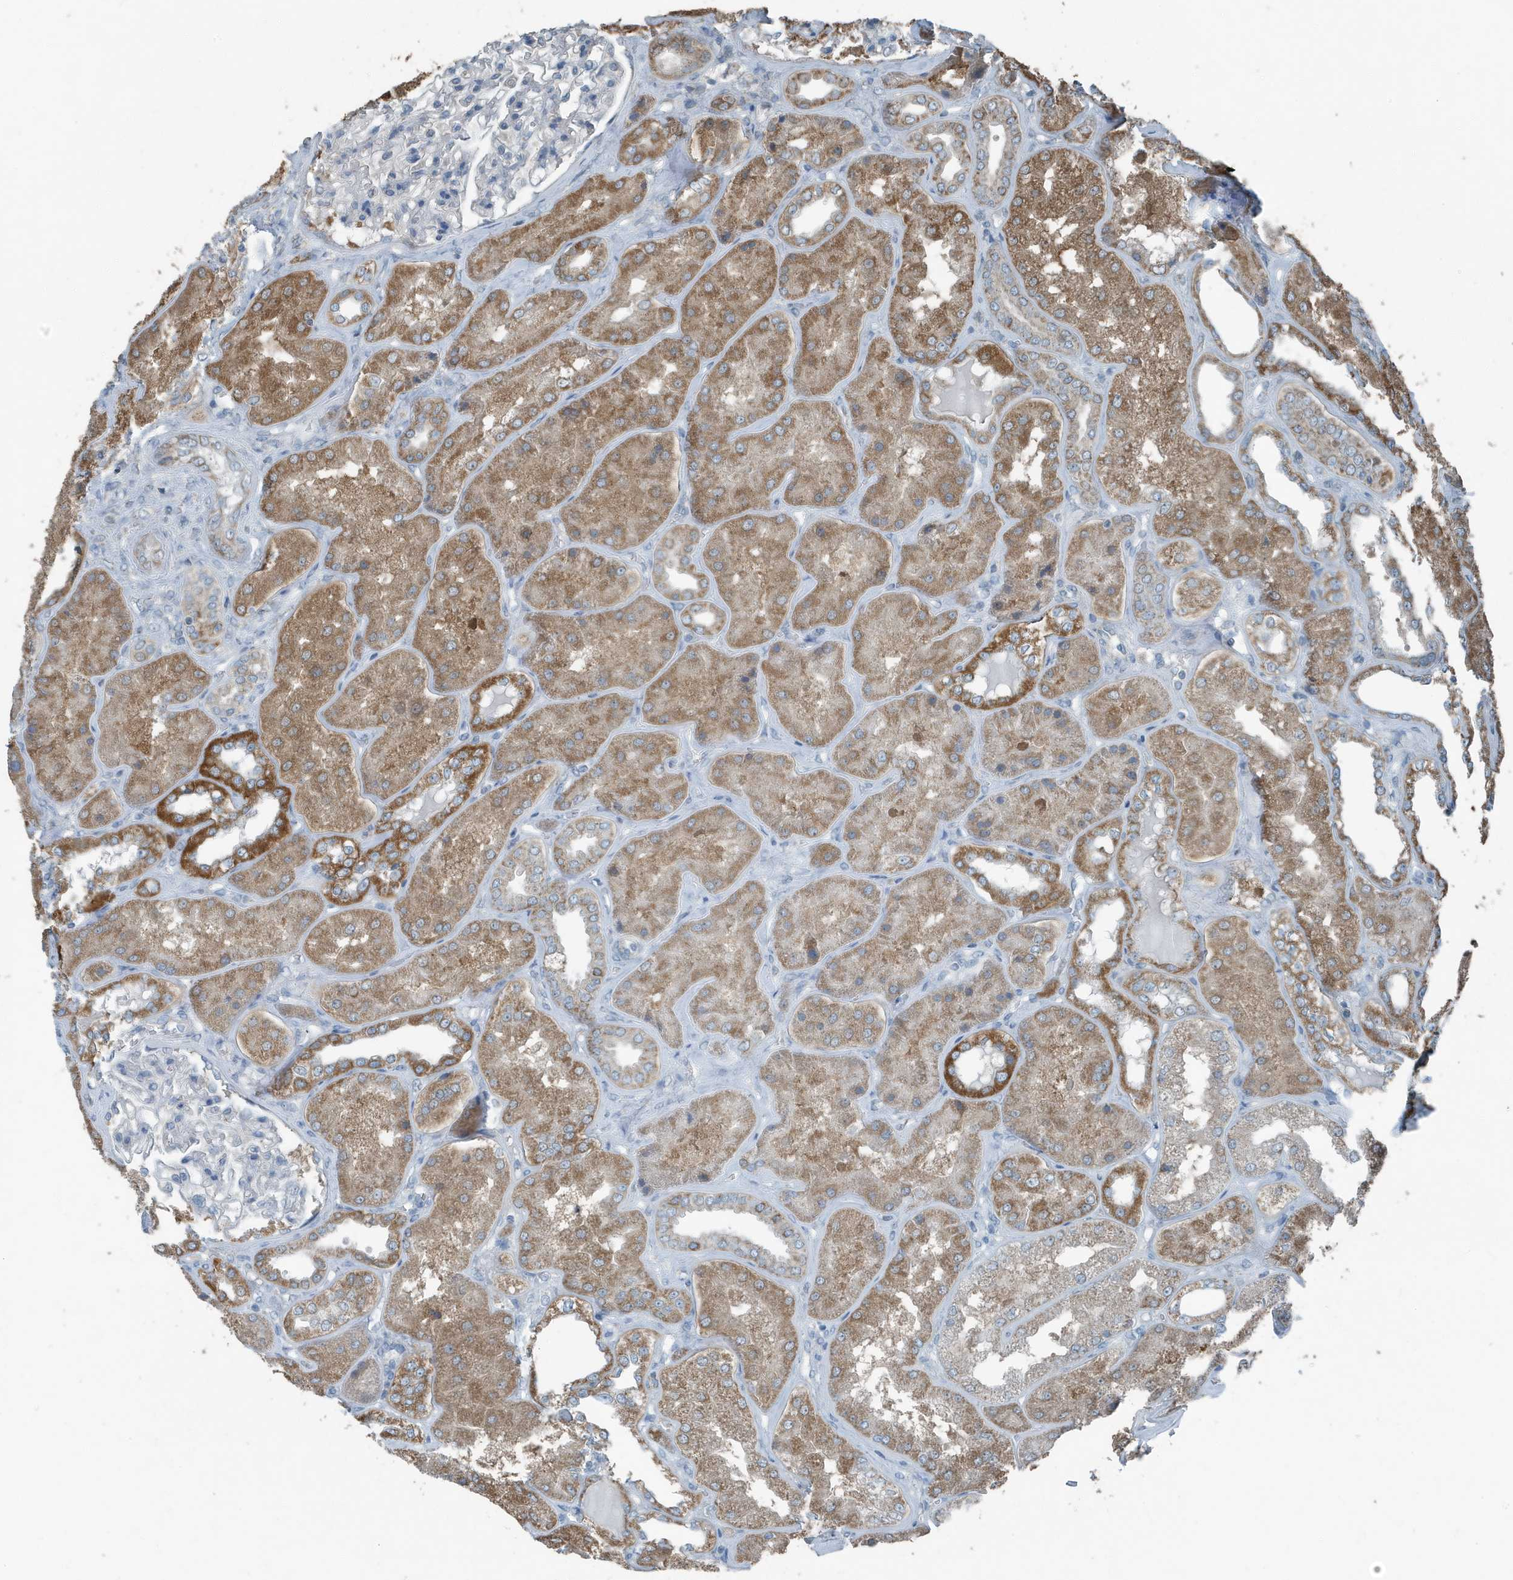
{"staining": {"intensity": "negative", "quantity": "none", "location": "none"}, "tissue": "kidney", "cell_type": "Cells in glomeruli", "image_type": "normal", "snomed": [{"axis": "morphology", "description": "Normal tissue, NOS"}, {"axis": "topography", "description": "Kidney"}], "caption": "Immunohistochemistry (IHC) image of normal kidney stained for a protein (brown), which reveals no positivity in cells in glomeruli. (Stains: DAB (3,3'-diaminobenzidine) immunohistochemistry (IHC) with hematoxylin counter stain, Microscopy: brightfield microscopy at high magnification).", "gene": "MT", "patient": {"sex": "female", "age": 56}}